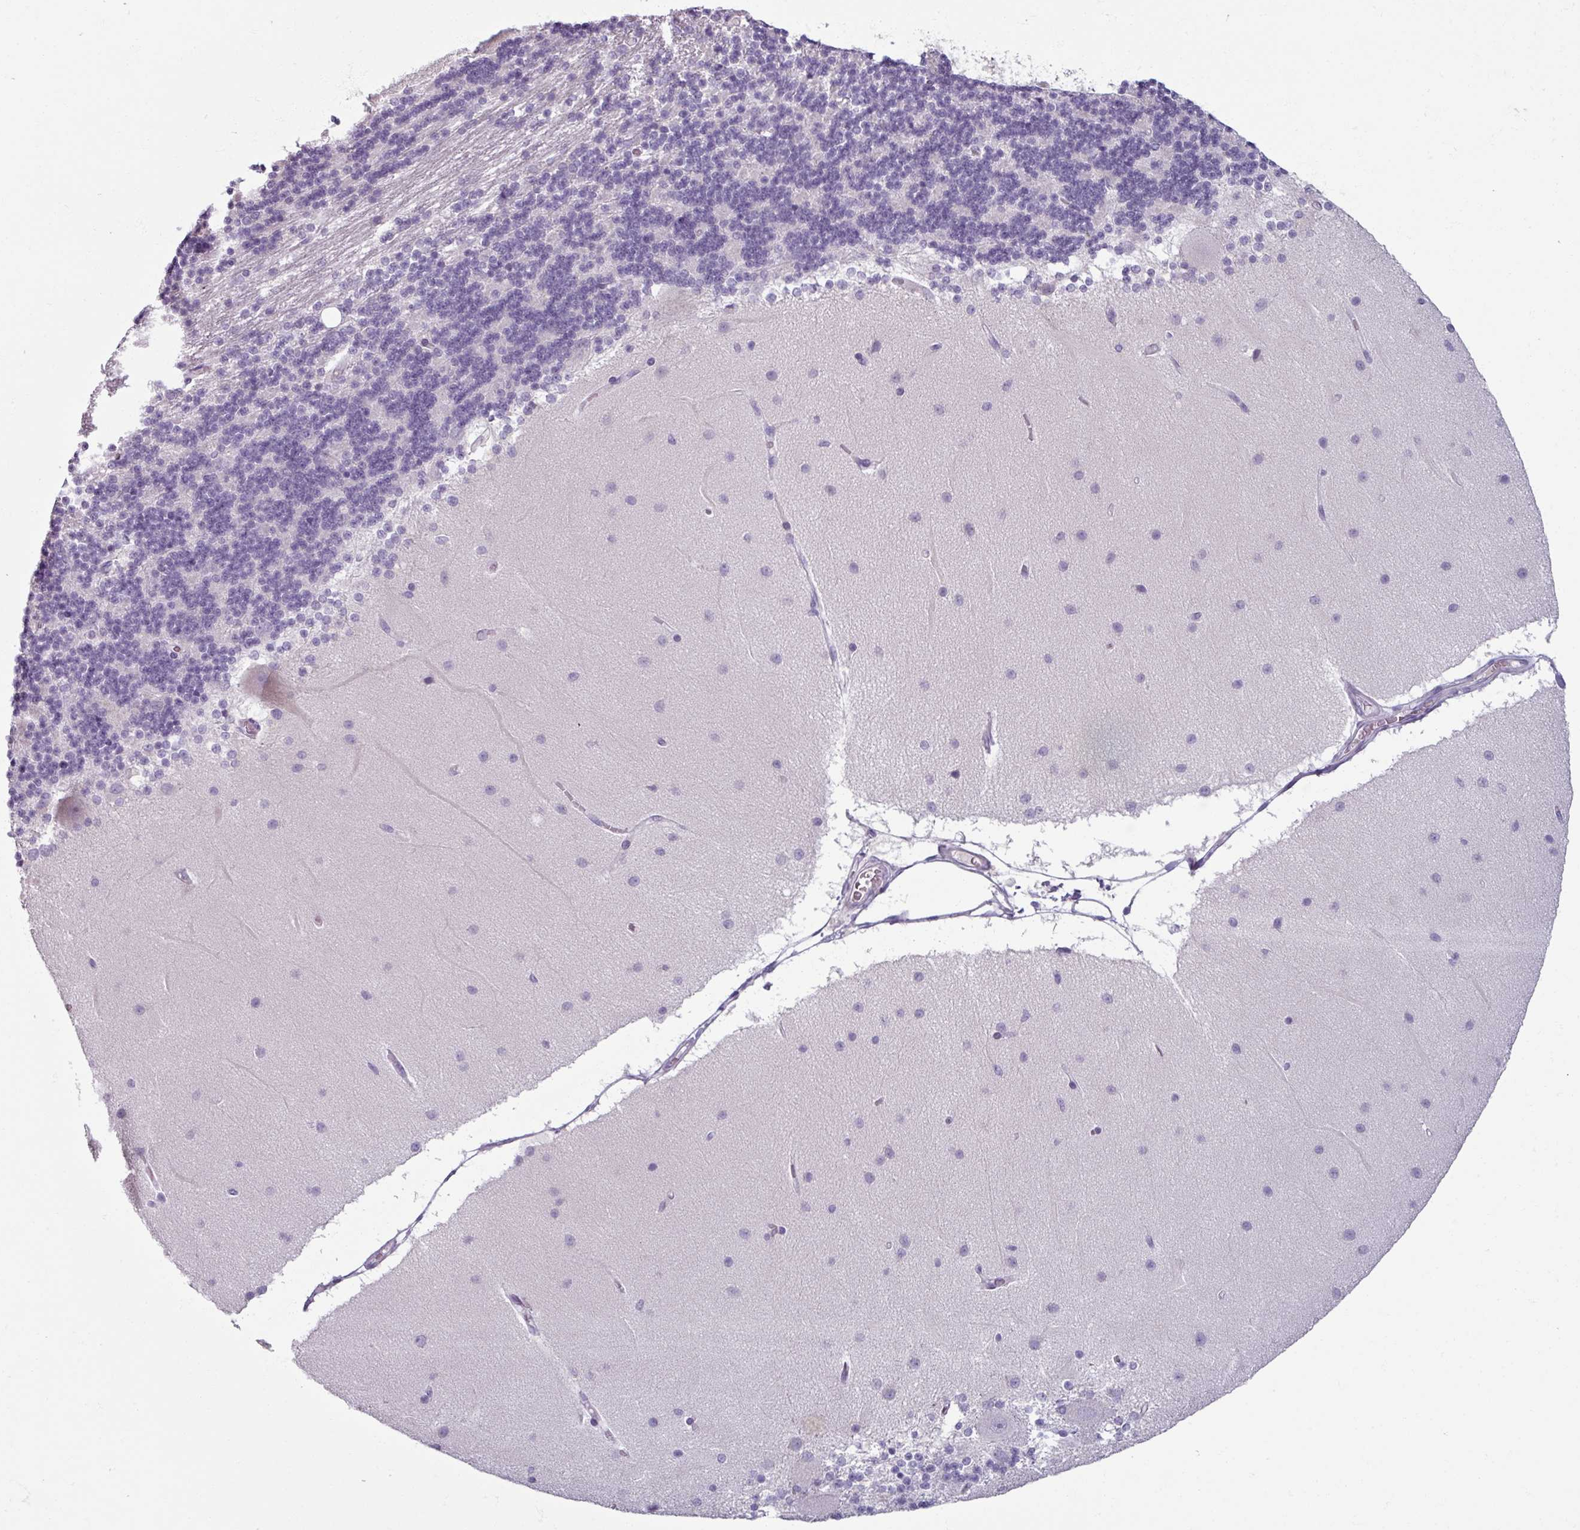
{"staining": {"intensity": "negative", "quantity": "none", "location": "none"}, "tissue": "cerebellum", "cell_type": "Cells in granular layer", "image_type": "normal", "snomed": [{"axis": "morphology", "description": "Normal tissue, NOS"}, {"axis": "topography", "description": "Cerebellum"}], "caption": "This is an immunohistochemistry (IHC) histopathology image of unremarkable cerebellum. There is no expression in cells in granular layer.", "gene": "SMIM11", "patient": {"sex": "female", "age": 54}}